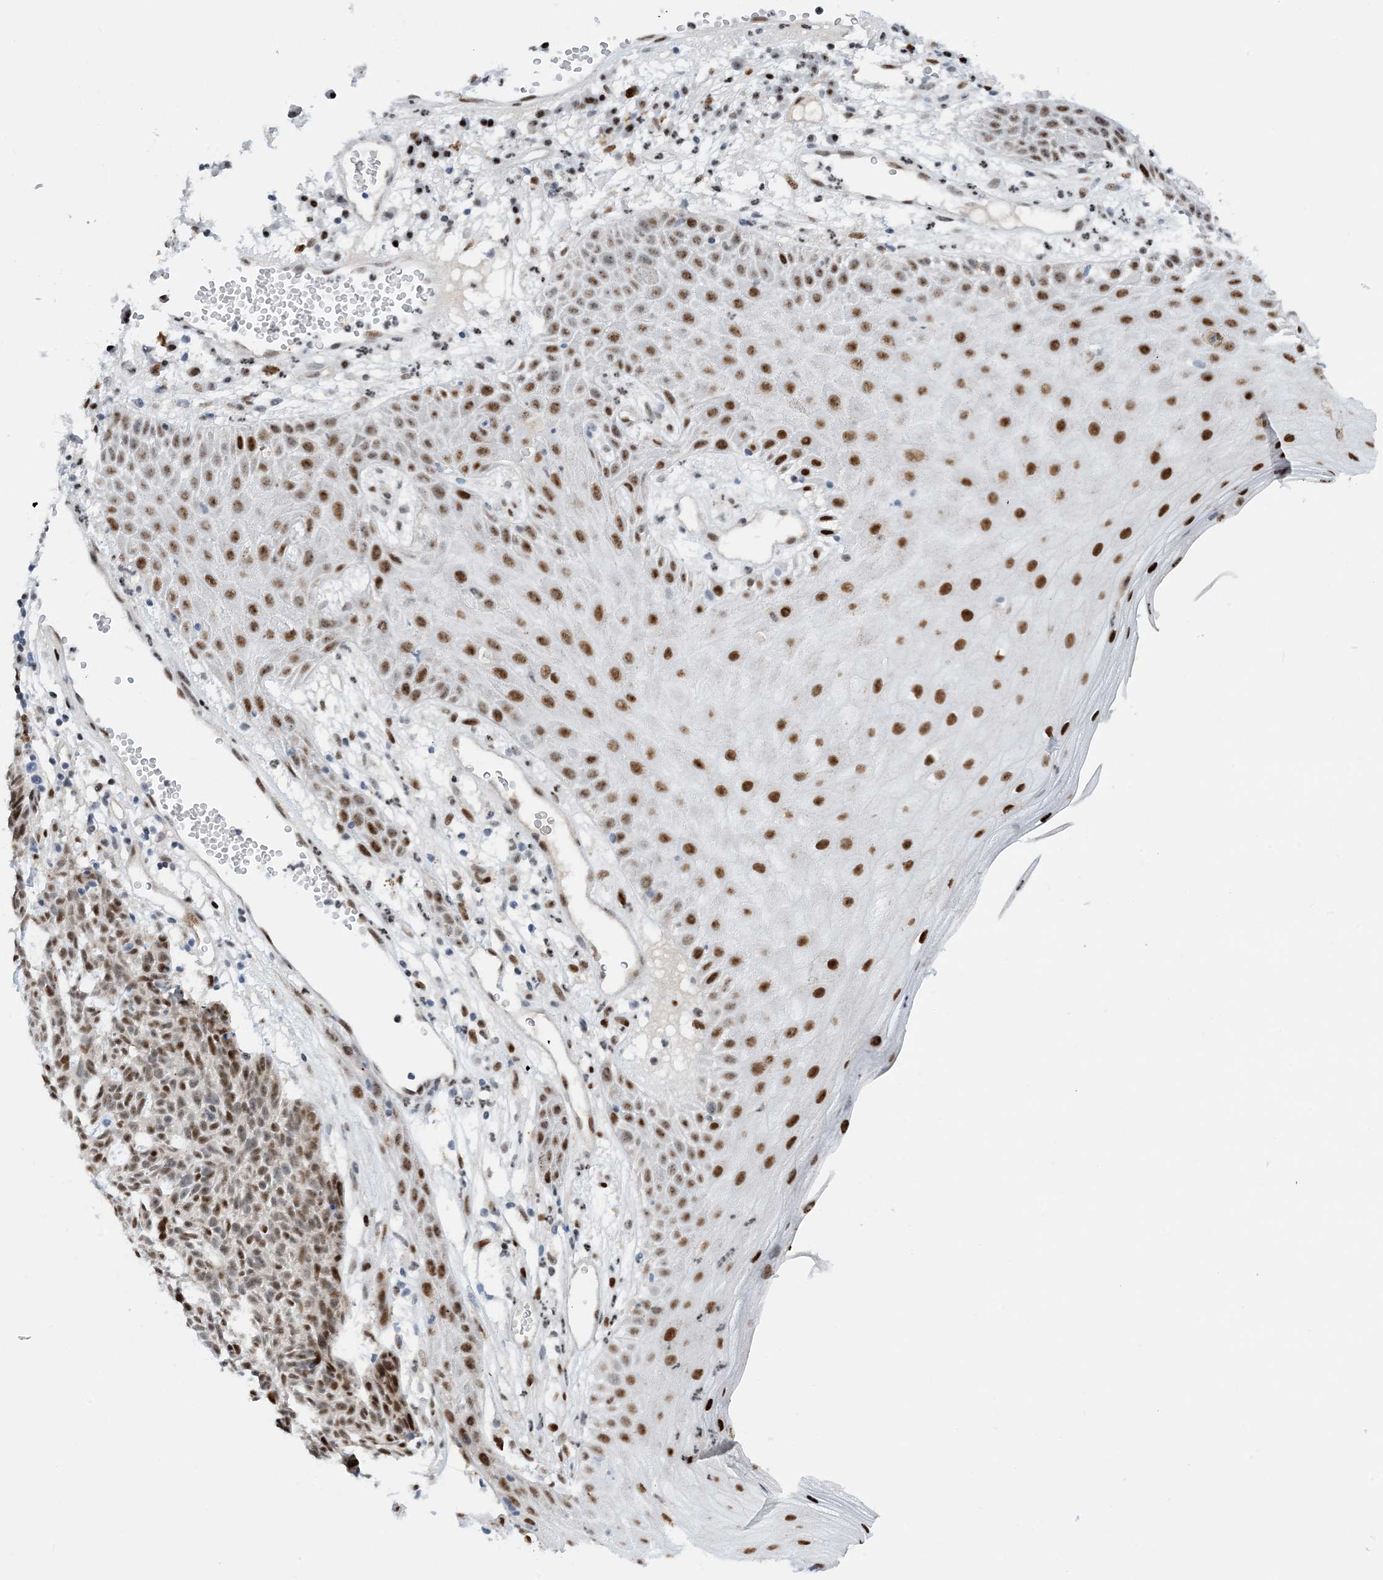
{"staining": {"intensity": "moderate", "quantity": "25%-75%", "location": "nuclear"}, "tissue": "skin cancer", "cell_type": "Tumor cells", "image_type": "cancer", "snomed": [{"axis": "morphology", "description": "Squamous cell carcinoma, NOS"}, {"axis": "topography", "description": "Skin"}], "caption": "High-power microscopy captured an immunohistochemistry (IHC) histopathology image of skin cancer, revealing moderate nuclear expression in approximately 25%-75% of tumor cells.", "gene": "HEMK1", "patient": {"sex": "female", "age": 90}}